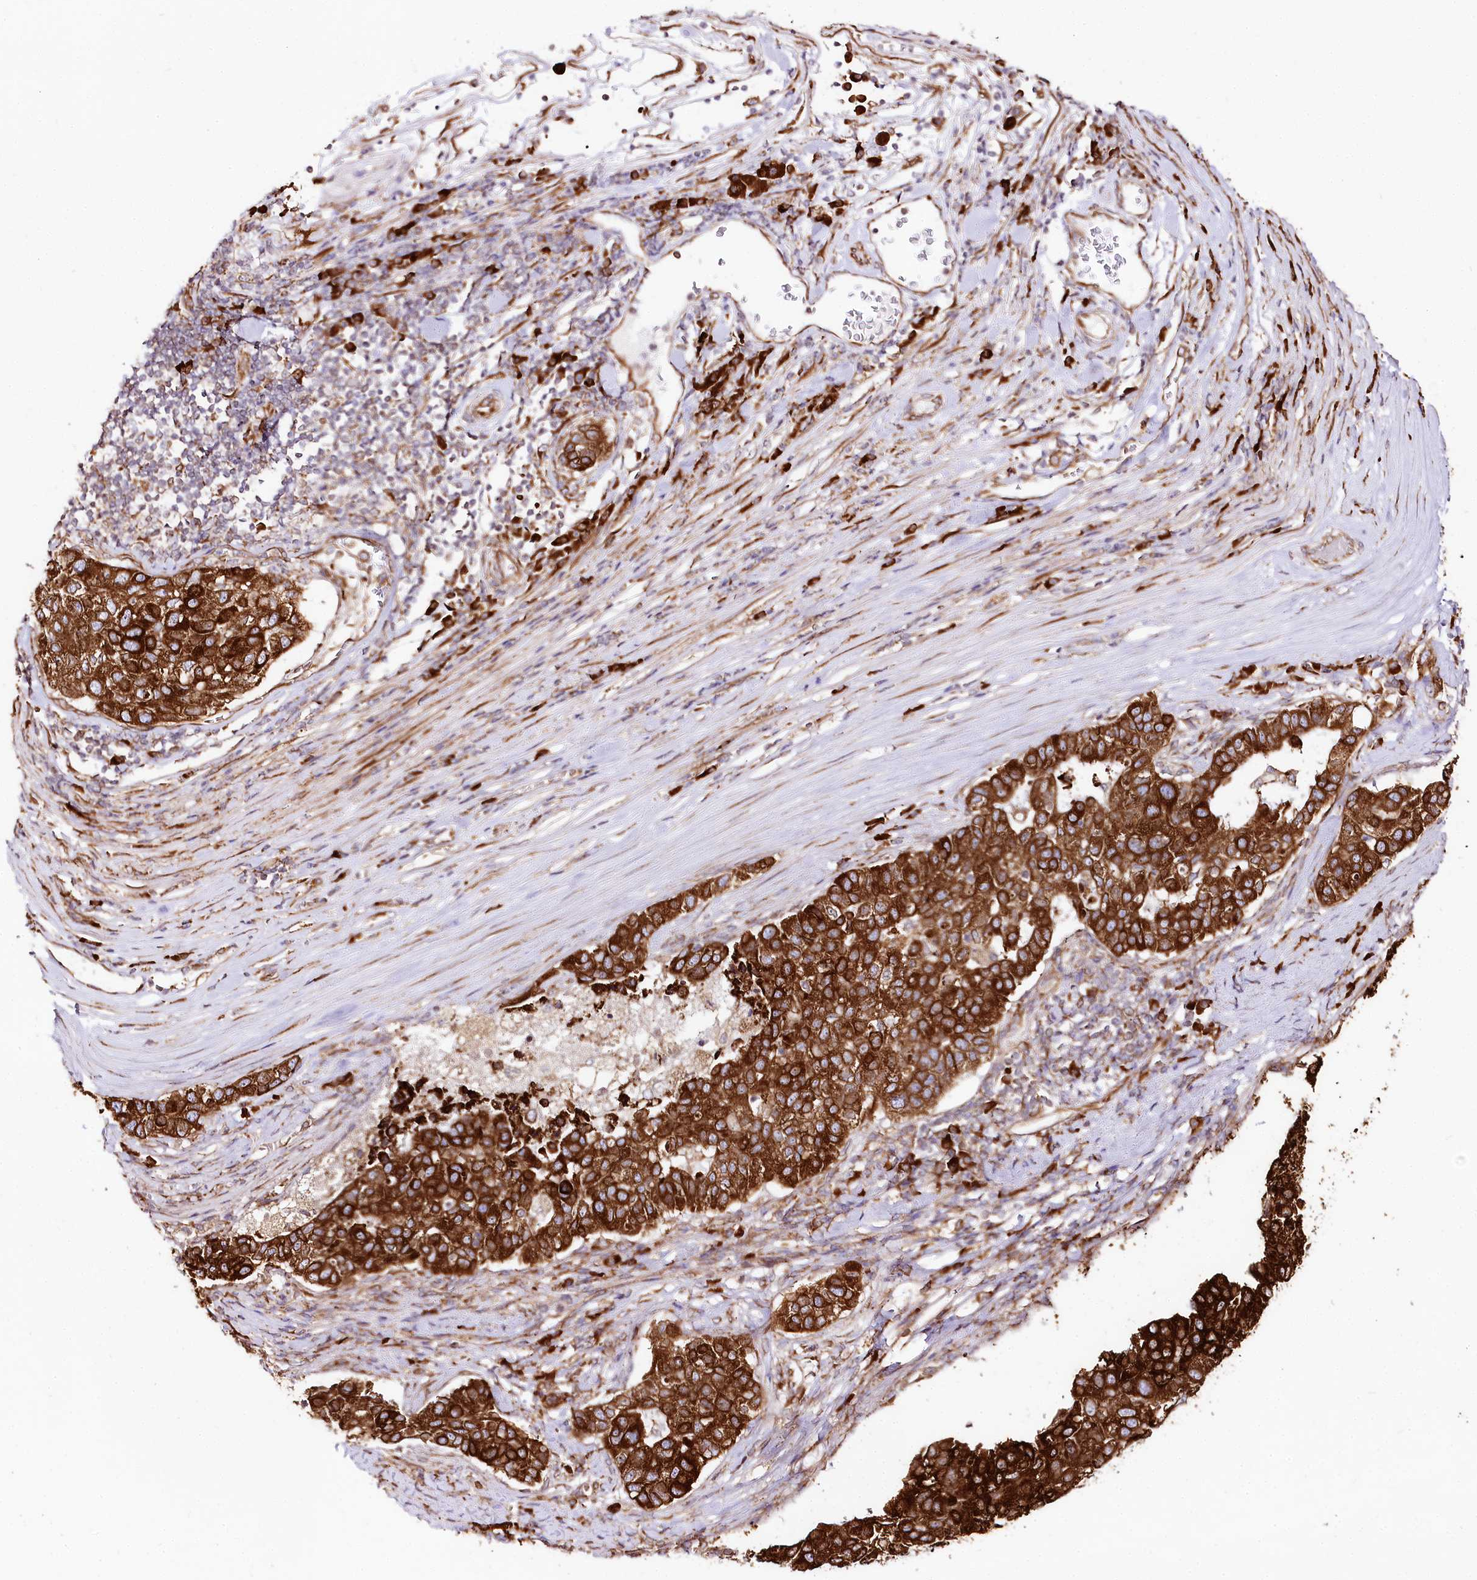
{"staining": {"intensity": "strong", "quantity": ">75%", "location": "cytoplasmic/membranous"}, "tissue": "pancreatic cancer", "cell_type": "Tumor cells", "image_type": "cancer", "snomed": [{"axis": "morphology", "description": "Adenocarcinoma, NOS"}, {"axis": "topography", "description": "Pancreas"}], "caption": "Pancreatic cancer stained with IHC exhibits strong cytoplasmic/membranous expression in approximately >75% of tumor cells.", "gene": "CNPY2", "patient": {"sex": "female", "age": 61}}